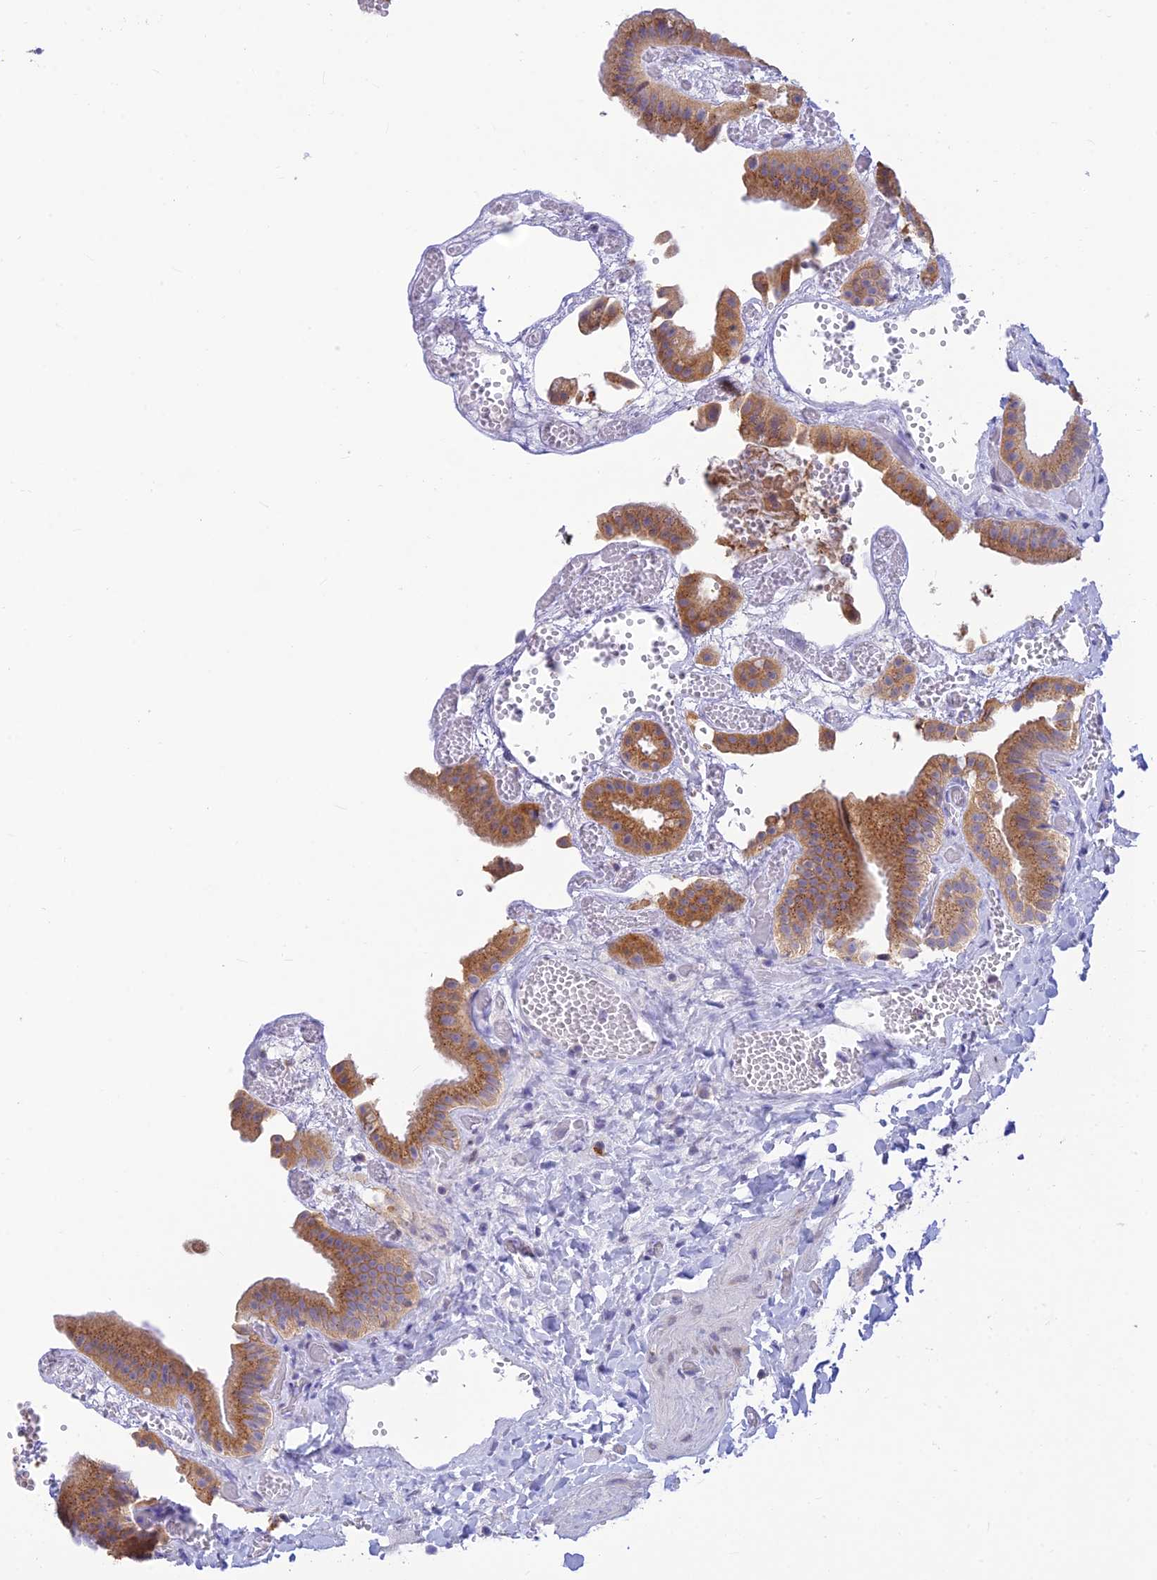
{"staining": {"intensity": "moderate", "quantity": ">75%", "location": "cytoplasmic/membranous"}, "tissue": "gallbladder", "cell_type": "Glandular cells", "image_type": "normal", "snomed": [{"axis": "morphology", "description": "Normal tissue, NOS"}, {"axis": "topography", "description": "Gallbladder"}], "caption": "IHC (DAB) staining of normal human gallbladder exhibits moderate cytoplasmic/membranous protein staining in about >75% of glandular cells.", "gene": "INKA1", "patient": {"sex": "female", "age": 64}}